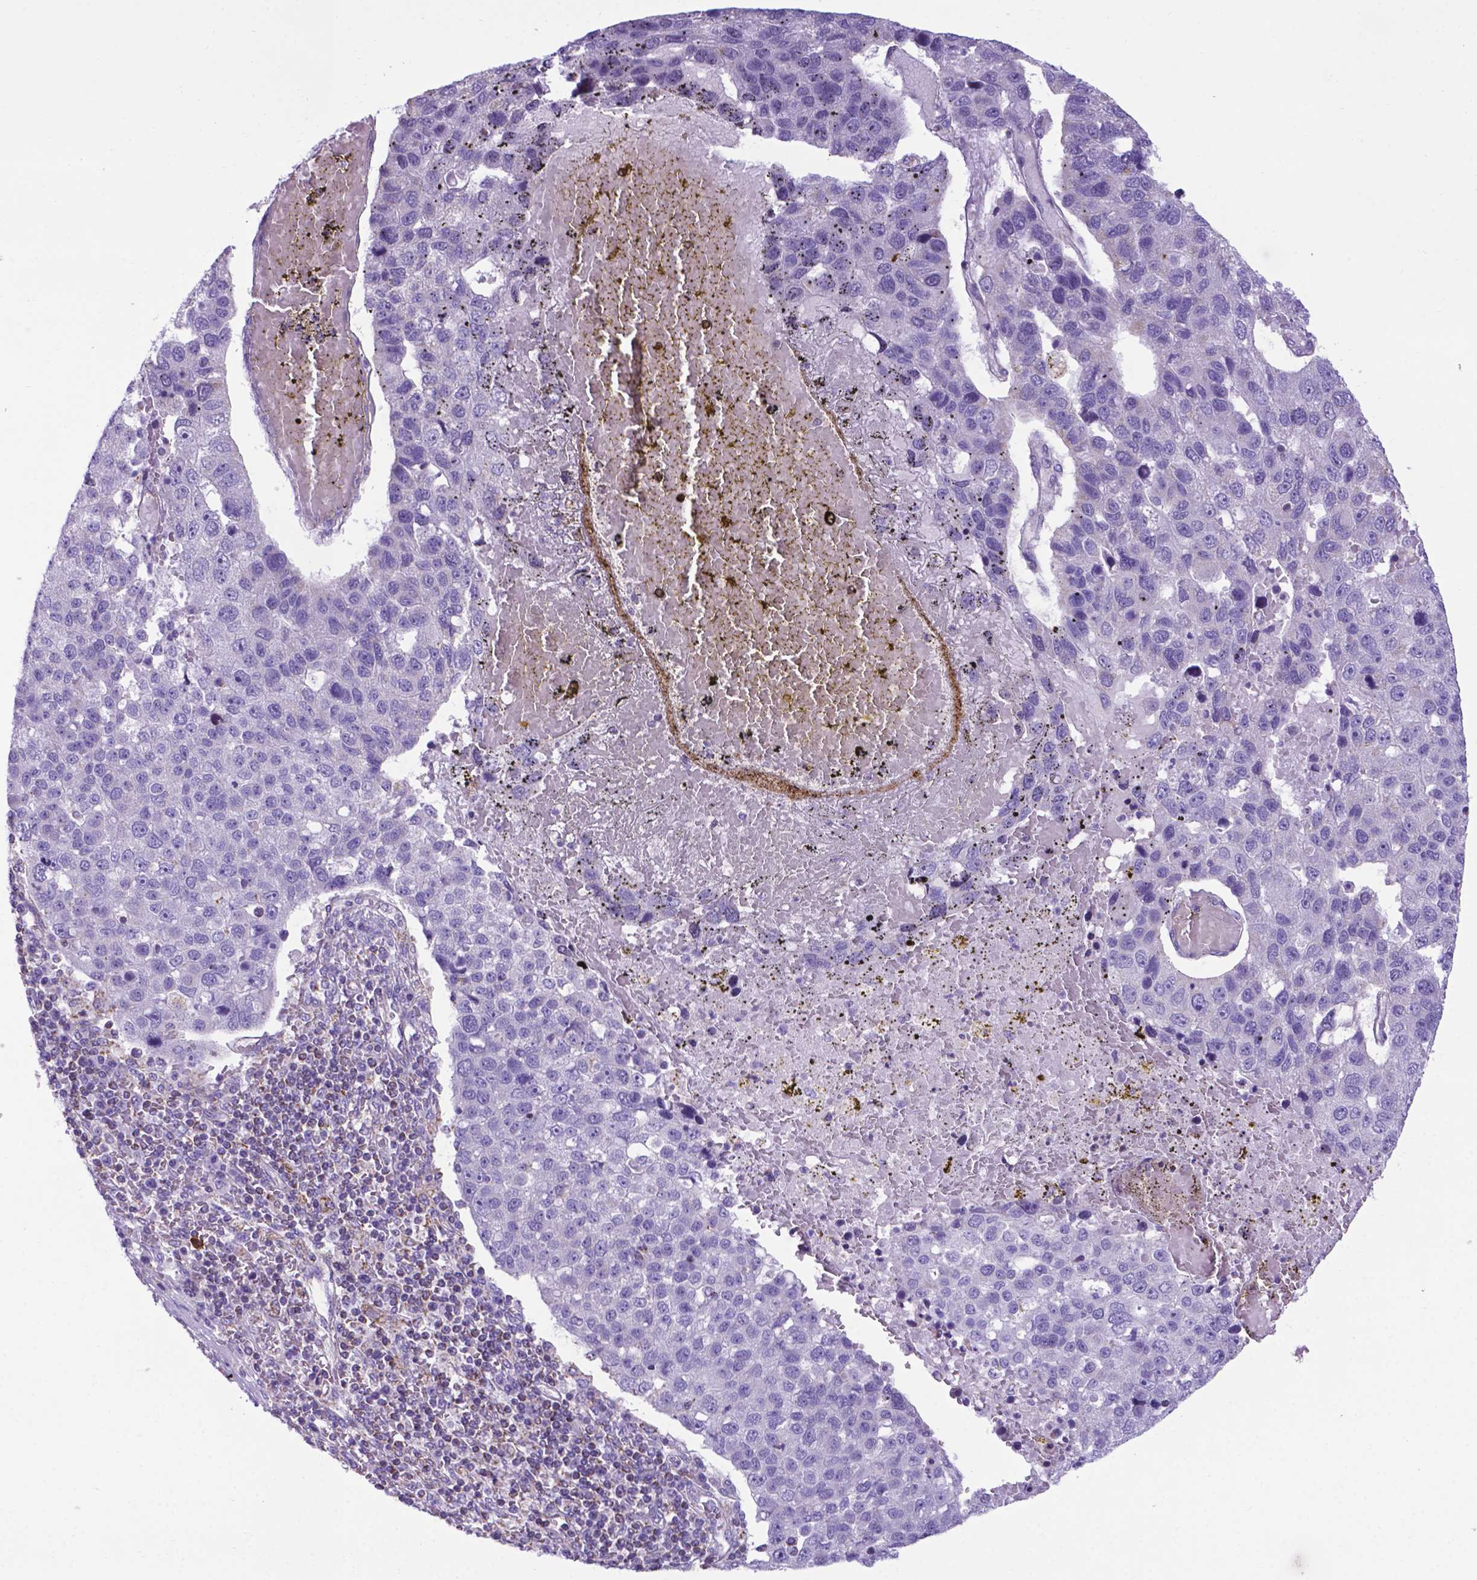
{"staining": {"intensity": "negative", "quantity": "none", "location": "none"}, "tissue": "pancreatic cancer", "cell_type": "Tumor cells", "image_type": "cancer", "snomed": [{"axis": "morphology", "description": "Adenocarcinoma, NOS"}, {"axis": "topography", "description": "Pancreas"}], "caption": "Tumor cells are negative for brown protein staining in pancreatic adenocarcinoma.", "gene": "POU3F3", "patient": {"sex": "female", "age": 61}}